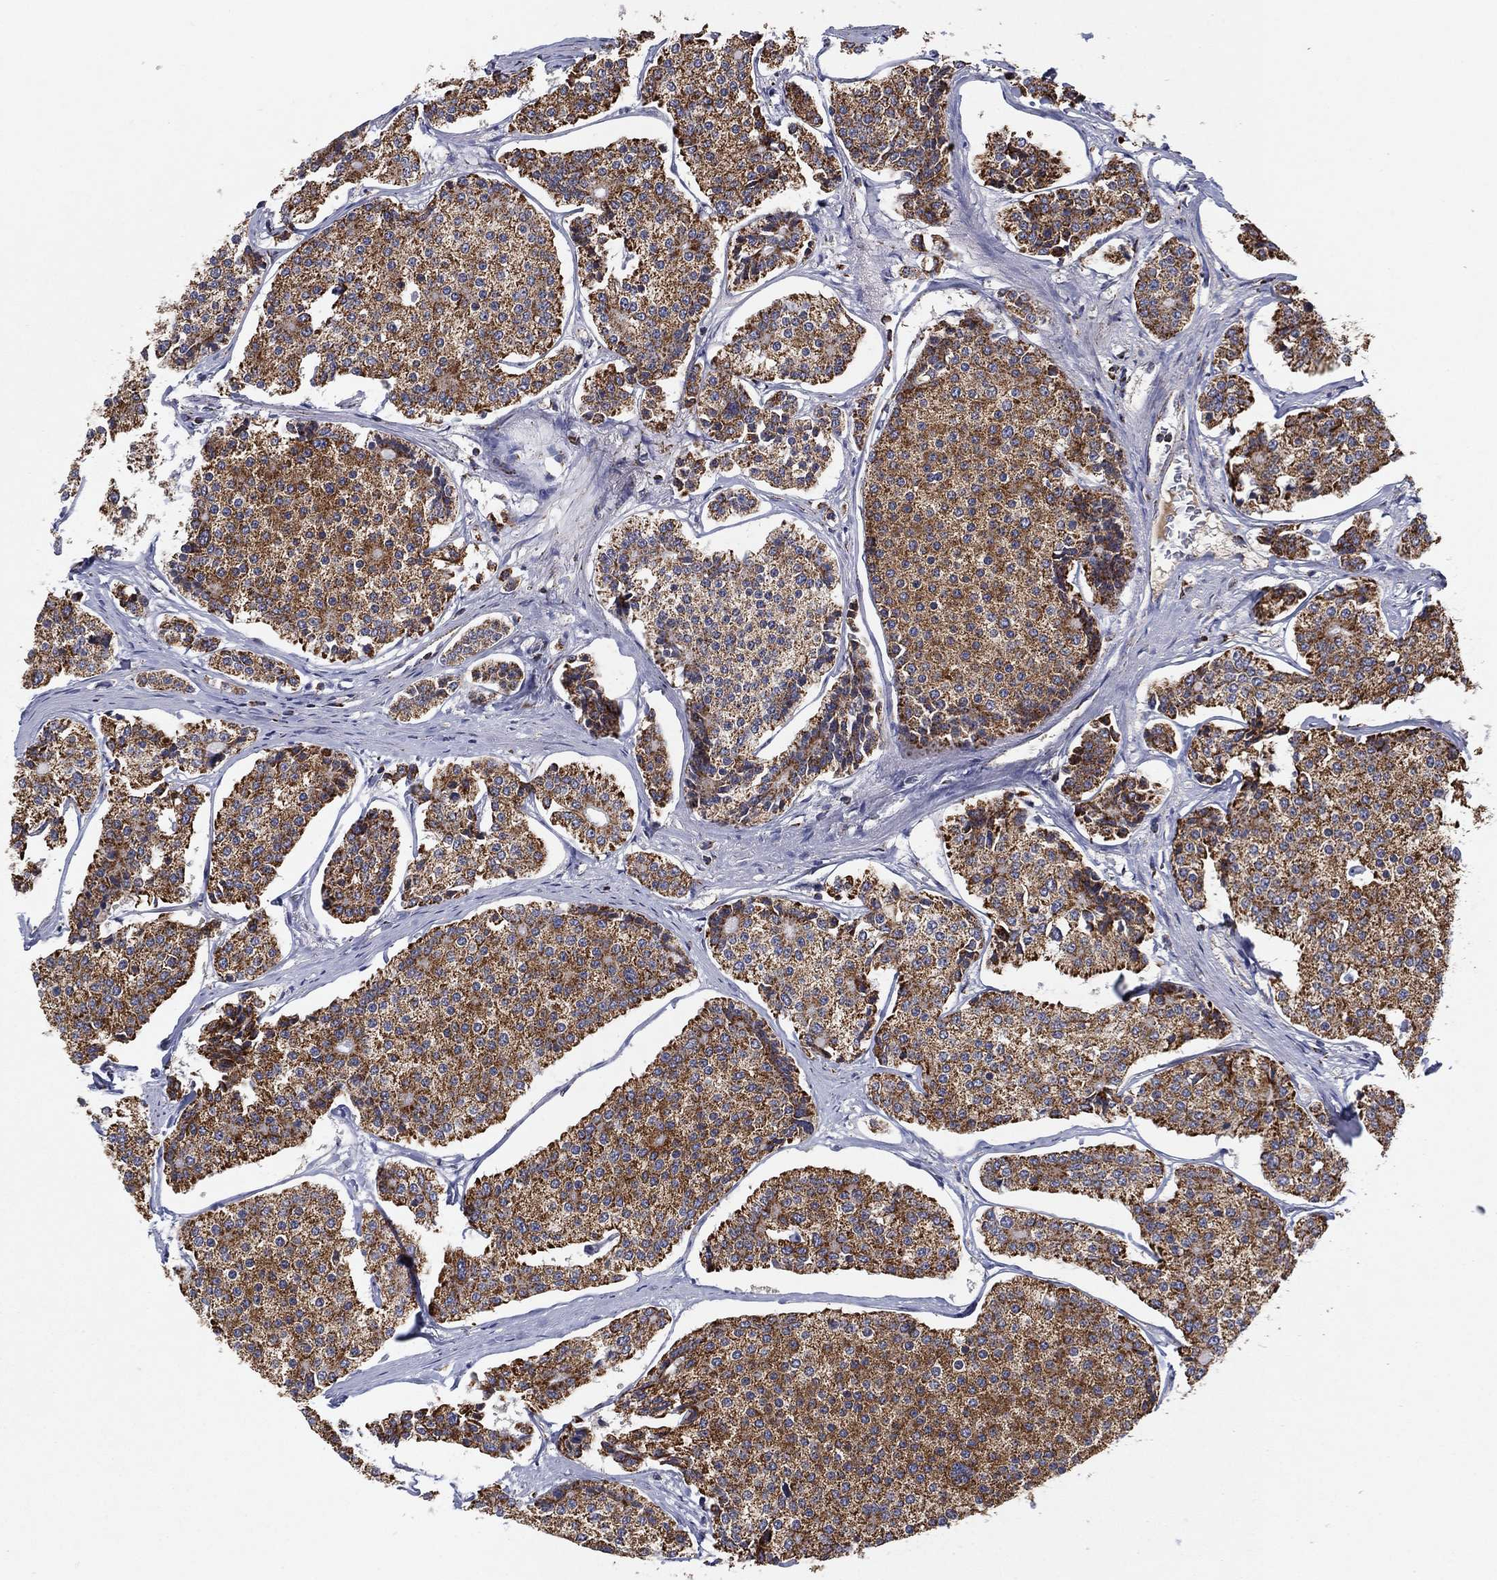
{"staining": {"intensity": "strong", "quantity": ">75%", "location": "cytoplasmic/membranous"}, "tissue": "carcinoid", "cell_type": "Tumor cells", "image_type": "cancer", "snomed": [{"axis": "morphology", "description": "Carcinoid, malignant, NOS"}, {"axis": "topography", "description": "Small intestine"}], "caption": "Immunohistochemistry of human malignant carcinoid displays high levels of strong cytoplasmic/membranous expression in approximately >75% of tumor cells. (DAB (3,3'-diaminobenzidine) = brown stain, brightfield microscopy at high magnification).", "gene": "PPP2R5A", "patient": {"sex": "female", "age": 65}}